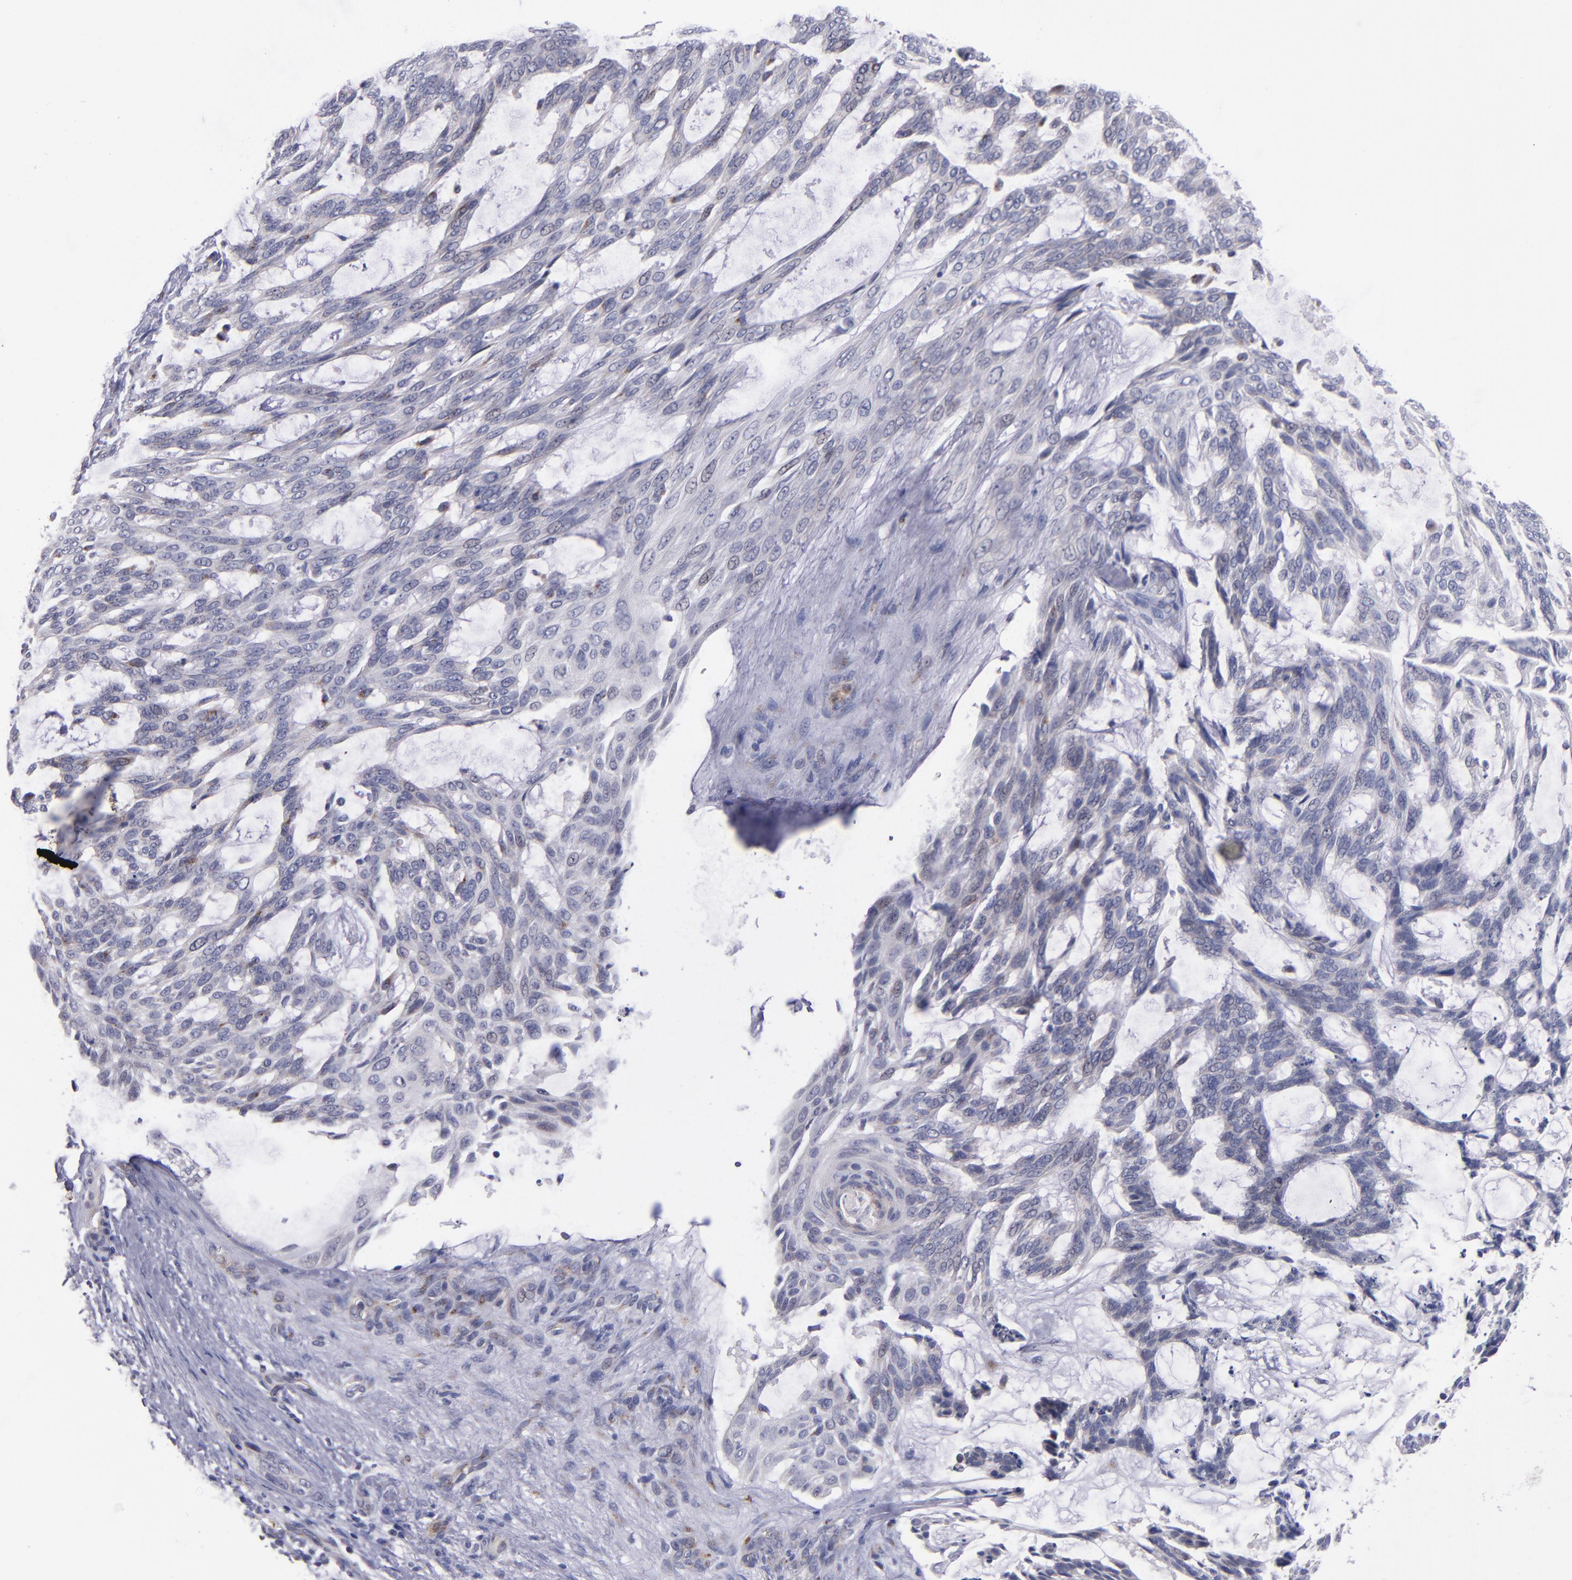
{"staining": {"intensity": "moderate", "quantity": "<25%", "location": "cytoplasmic/membranous,nuclear"}, "tissue": "skin cancer", "cell_type": "Tumor cells", "image_type": "cancer", "snomed": [{"axis": "morphology", "description": "Normal tissue, NOS"}, {"axis": "morphology", "description": "Basal cell carcinoma"}, {"axis": "topography", "description": "Skin"}], "caption": "Immunohistochemistry photomicrograph of neoplastic tissue: skin cancer stained using IHC reveals low levels of moderate protein expression localized specifically in the cytoplasmic/membranous and nuclear of tumor cells, appearing as a cytoplasmic/membranous and nuclear brown color.", "gene": "RAB41", "patient": {"sex": "female", "age": 71}}